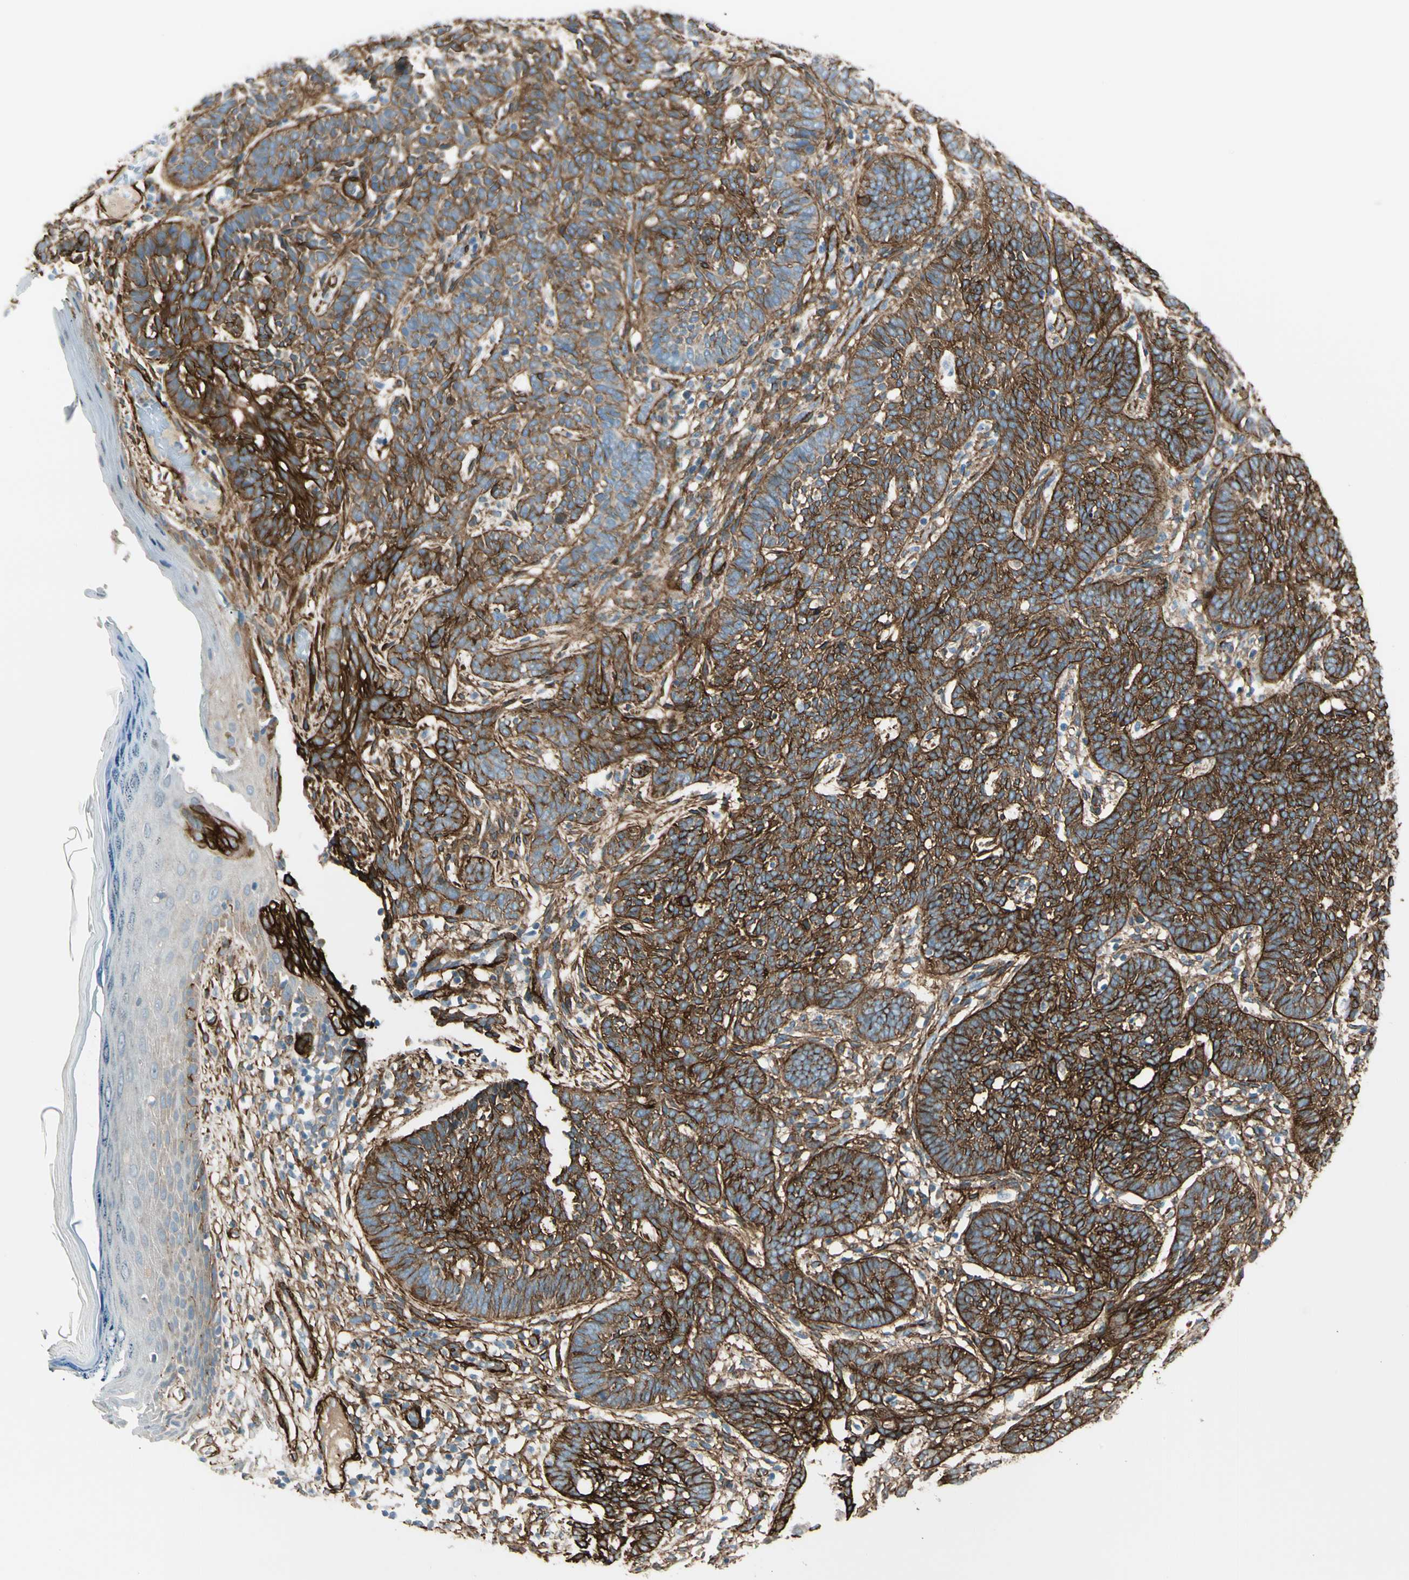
{"staining": {"intensity": "strong", "quantity": ">75%", "location": "cytoplasmic/membranous"}, "tissue": "skin cancer", "cell_type": "Tumor cells", "image_type": "cancer", "snomed": [{"axis": "morphology", "description": "Normal tissue, NOS"}, {"axis": "morphology", "description": "Basal cell carcinoma"}, {"axis": "topography", "description": "Skin"}], "caption": "The immunohistochemical stain labels strong cytoplasmic/membranous positivity in tumor cells of skin cancer (basal cell carcinoma) tissue.", "gene": "CALD1", "patient": {"sex": "male", "age": 87}}